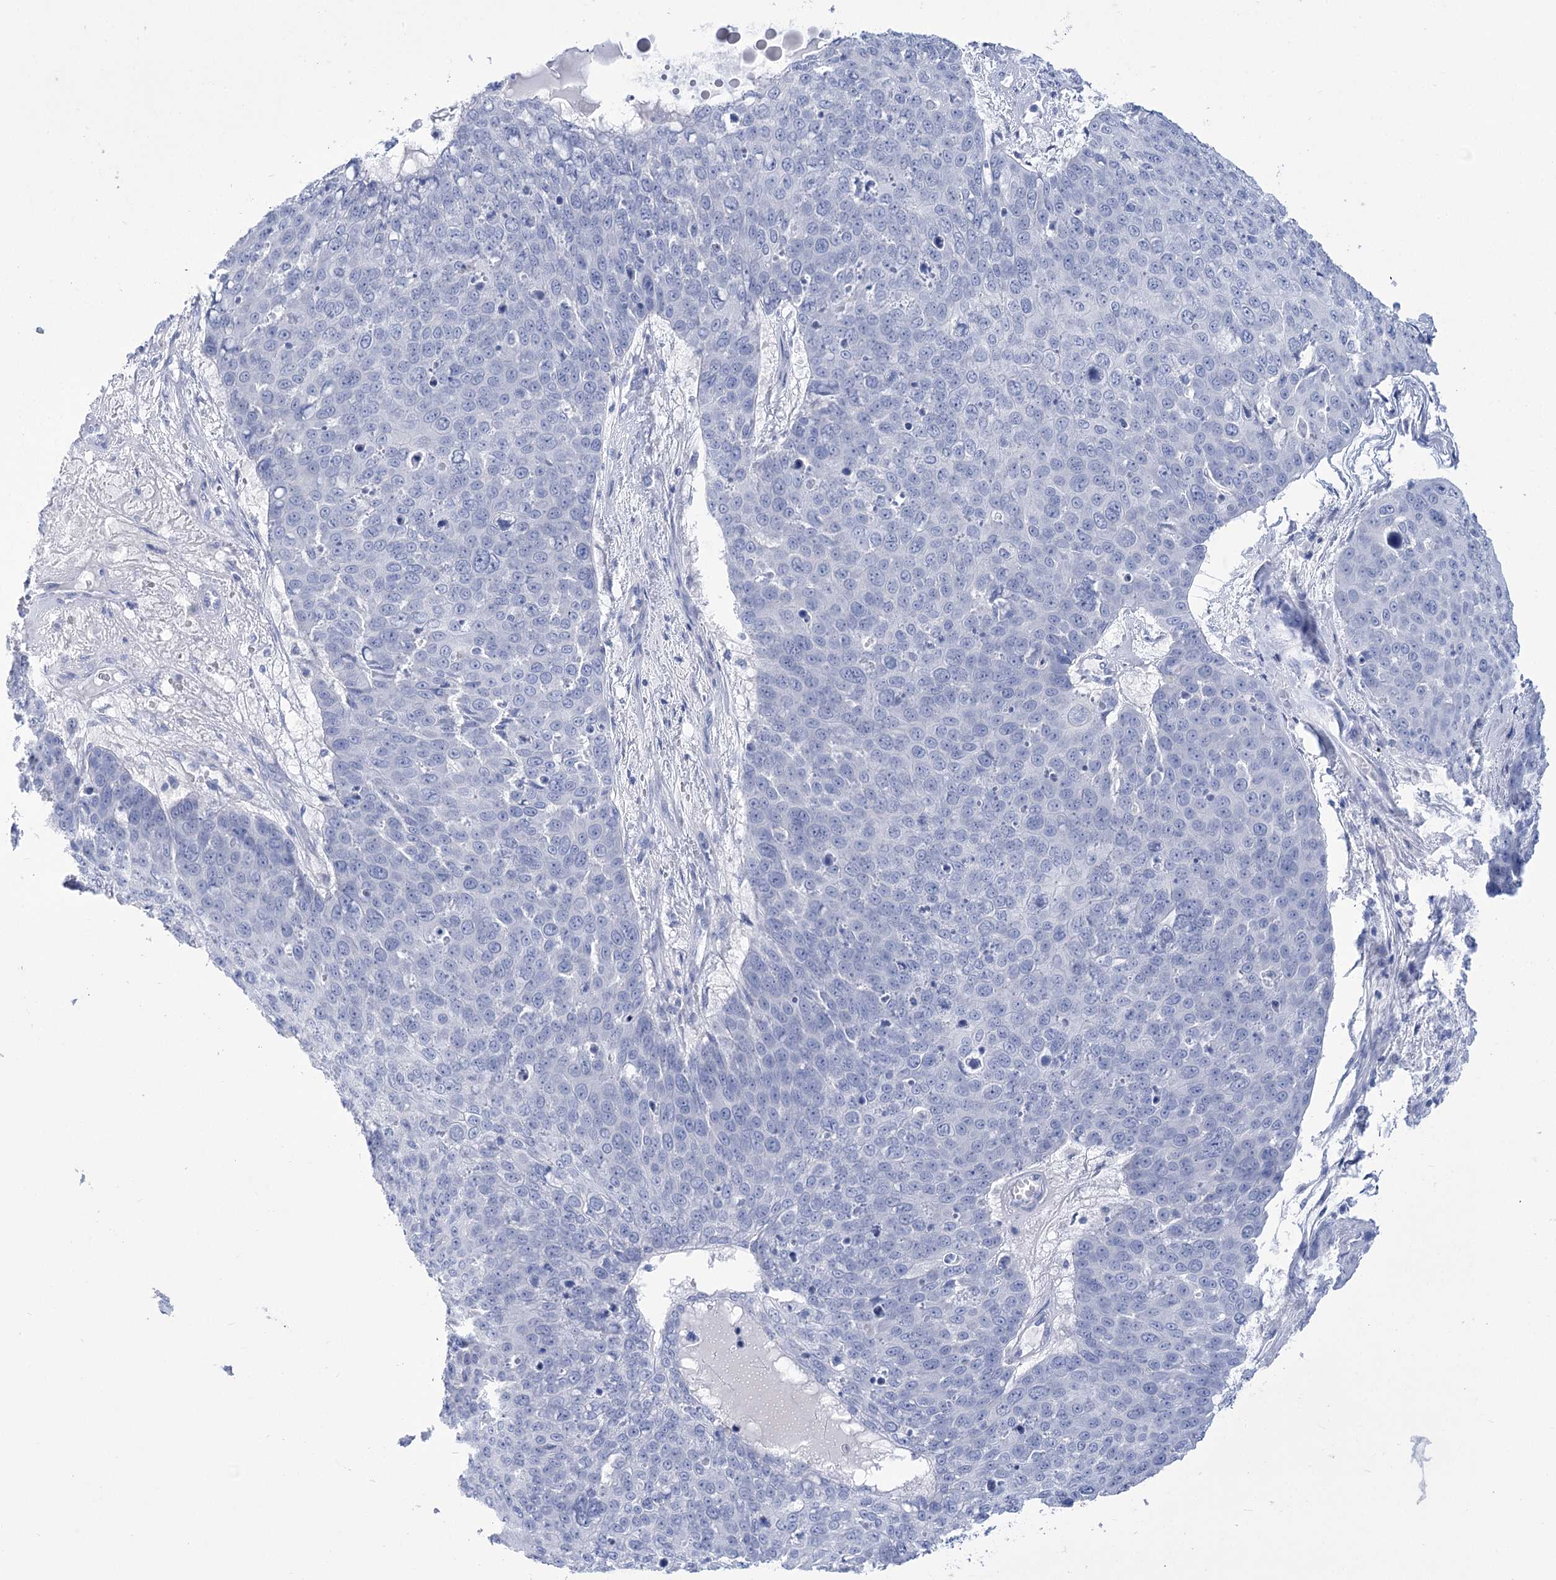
{"staining": {"intensity": "negative", "quantity": "none", "location": "none"}, "tissue": "skin cancer", "cell_type": "Tumor cells", "image_type": "cancer", "snomed": [{"axis": "morphology", "description": "Squamous cell carcinoma, NOS"}, {"axis": "topography", "description": "Skin"}], "caption": "Immunohistochemistry (IHC) micrograph of neoplastic tissue: skin cancer stained with DAB displays no significant protein staining in tumor cells.", "gene": "PBLD", "patient": {"sex": "male", "age": 71}}